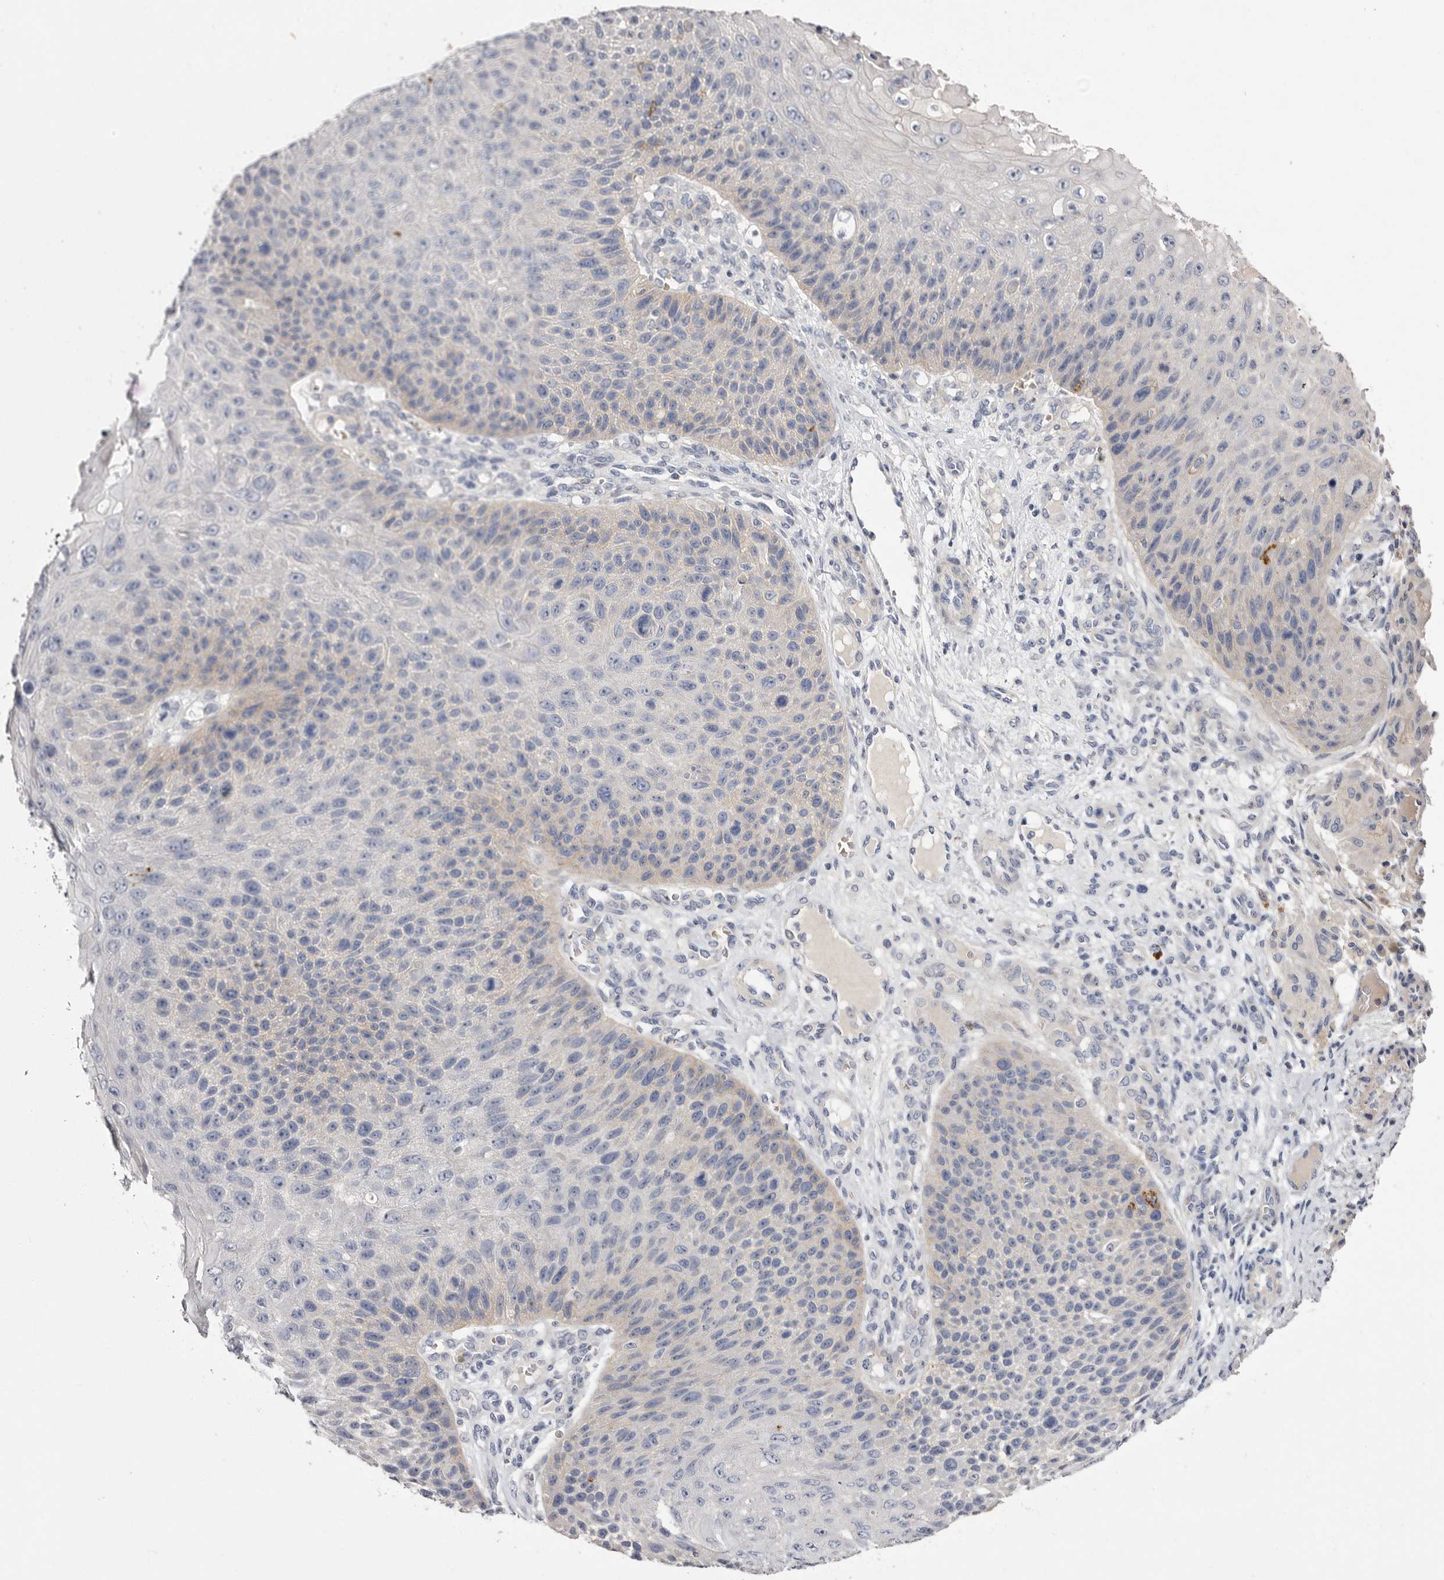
{"staining": {"intensity": "negative", "quantity": "none", "location": "none"}, "tissue": "skin cancer", "cell_type": "Tumor cells", "image_type": "cancer", "snomed": [{"axis": "morphology", "description": "Squamous cell carcinoma, NOS"}, {"axis": "topography", "description": "Skin"}], "caption": "Skin squamous cell carcinoma stained for a protein using immunohistochemistry (IHC) shows no expression tumor cells.", "gene": "S1PR5", "patient": {"sex": "female", "age": 88}}